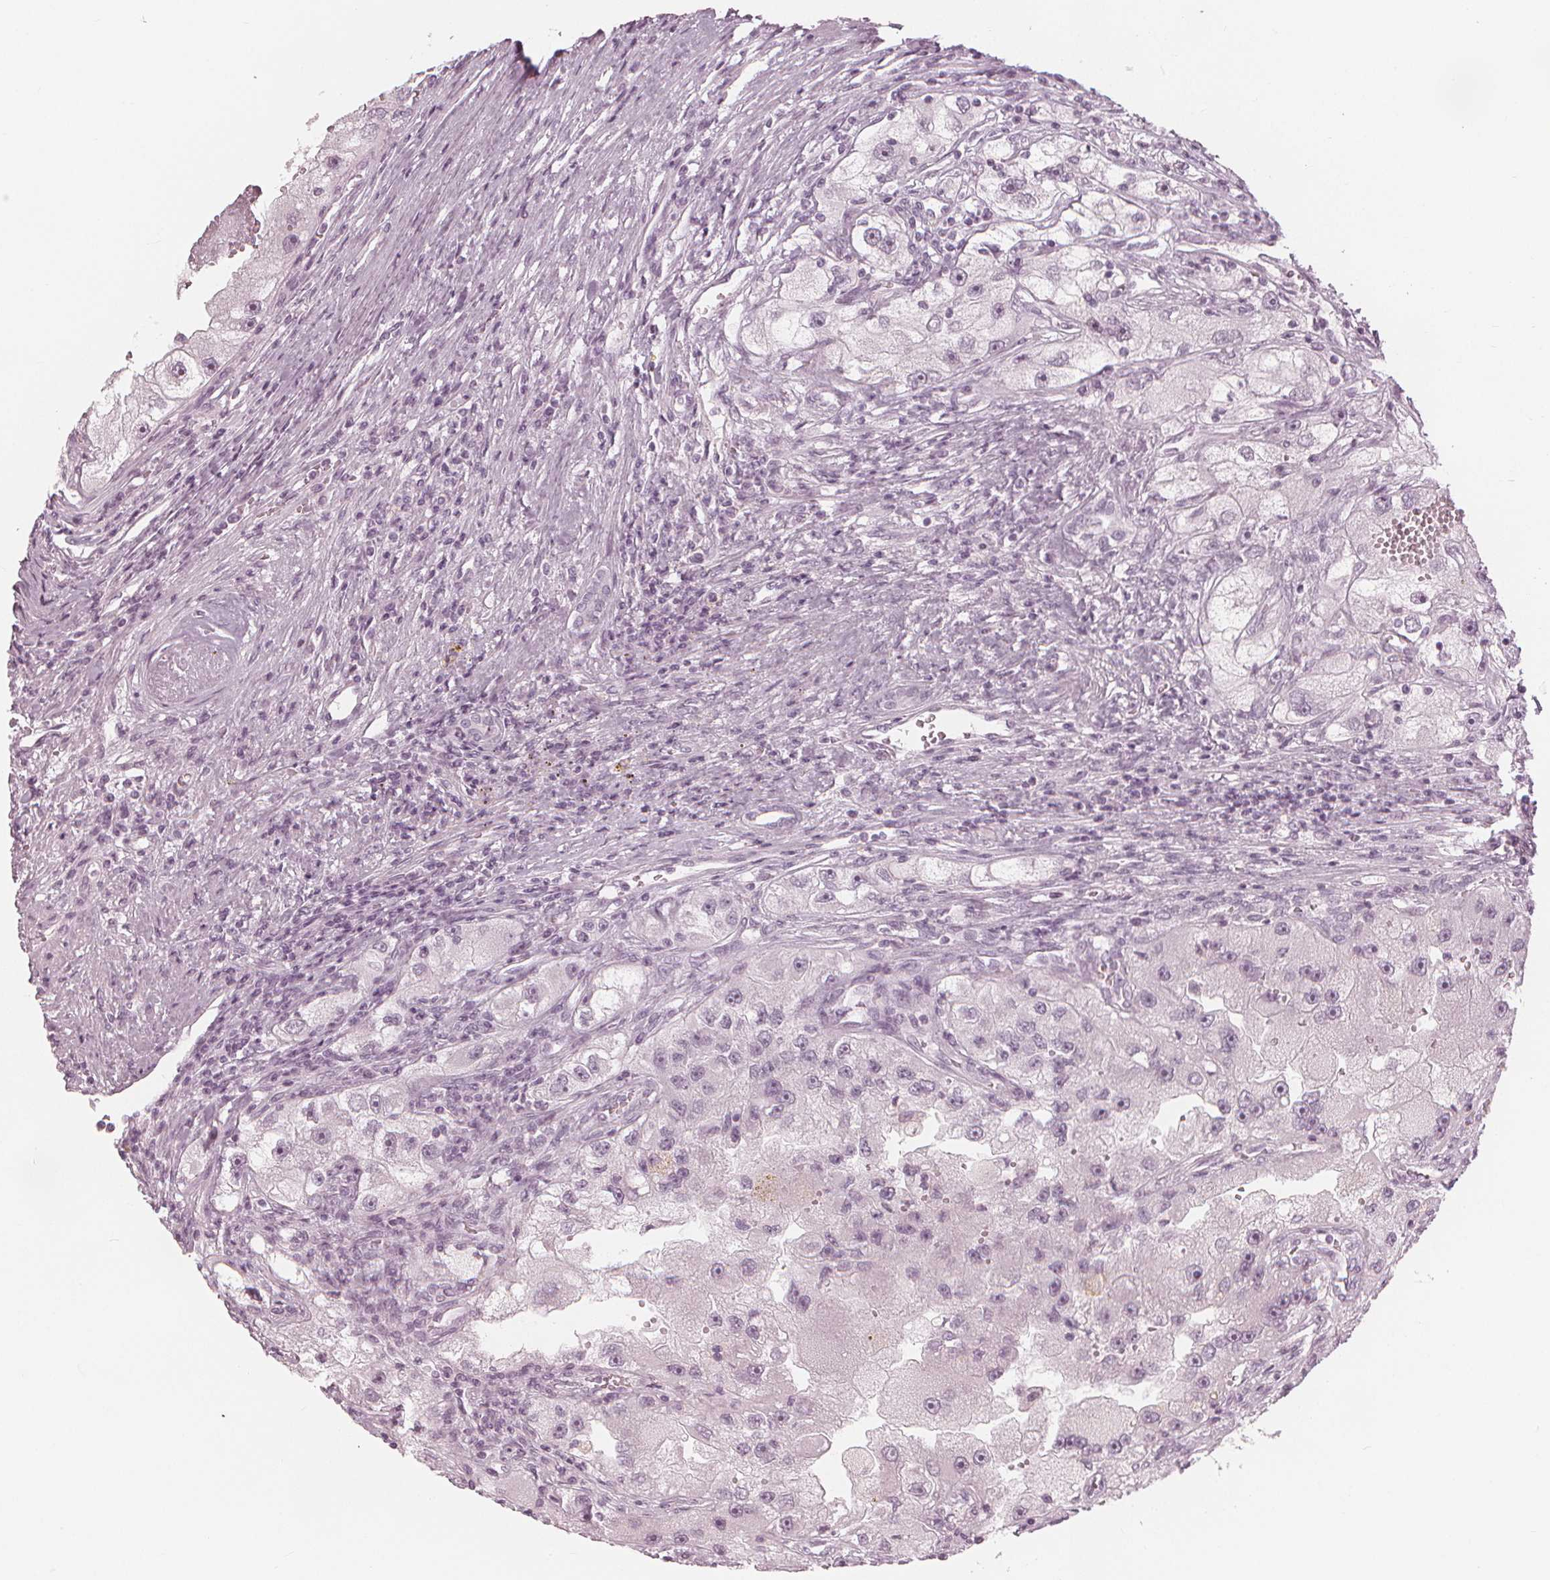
{"staining": {"intensity": "negative", "quantity": "none", "location": "none"}, "tissue": "renal cancer", "cell_type": "Tumor cells", "image_type": "cancer", "snomed": [{"axis": "morphology", "description": "Adenocarcinoma, NOS"}, {"axis": "topography", "description": "Kidney"}], "caption": "Tumor cells are negative for brown protein staining in renal adenocarcinoma.", "gene": "PAEP", "patient": {"sex": "male", "age": 63}}